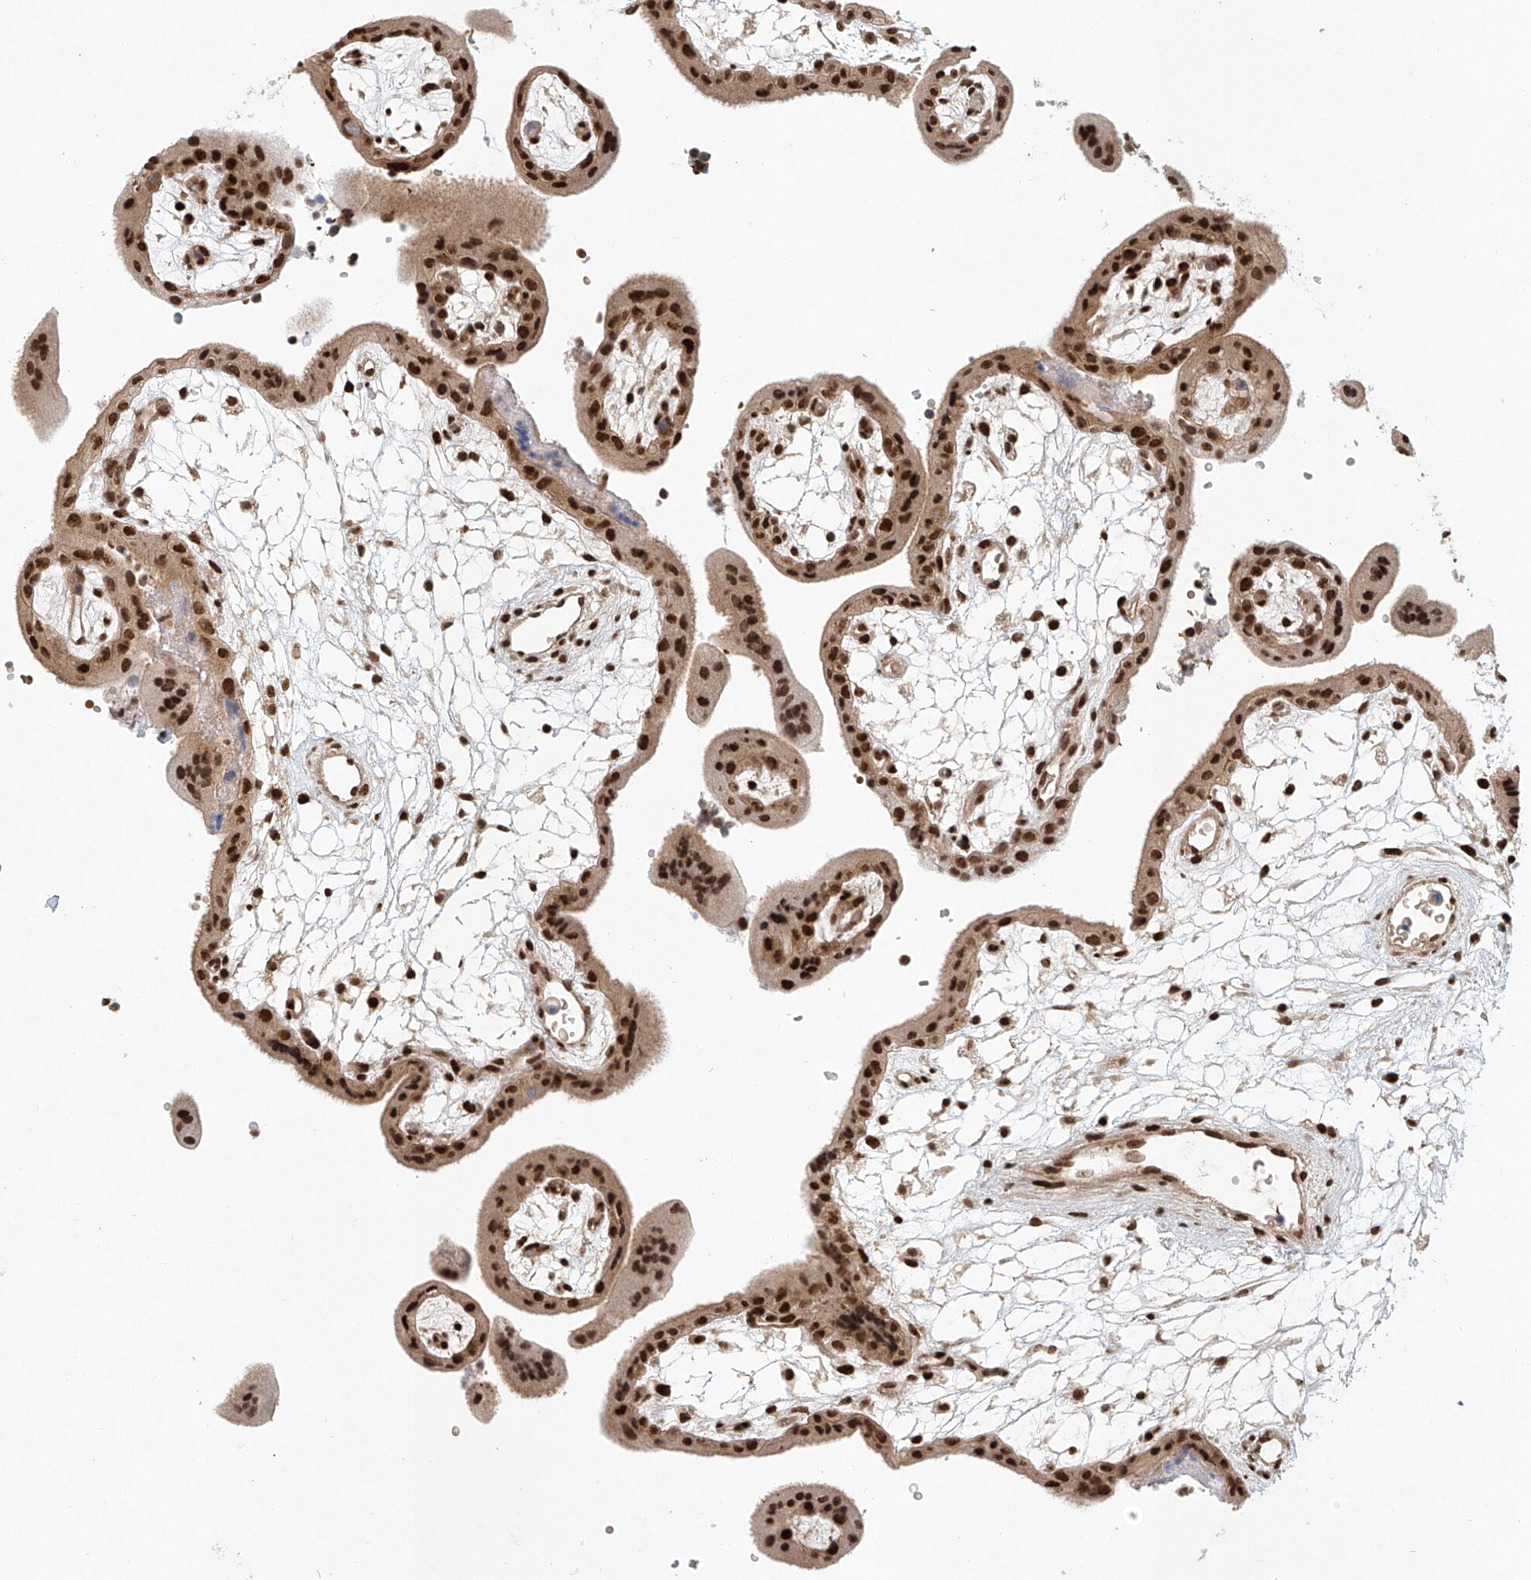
{"staining": {"intensity": "strong", "quantity": ">75%", "location": "cytoplasmic/membranous,nuclear"}, "tissue": "placenta", "cell_type": "Decidual cells", "image_type": "normal", "snomed": [{"axis": "morphology", "description": "Normal tissue, NOS"}, {"axis": "topography", "description": "Placenta"}], "caption": "Placenta stained for a protein demonstrates strong cytoplasmic/membranous,nuclear positivity in decidual cells. (DAB = brown stain, brightfield microscopy at high magnification).", "gene": "ZNF470", "patient": {"sex": "female", "age": 18}}